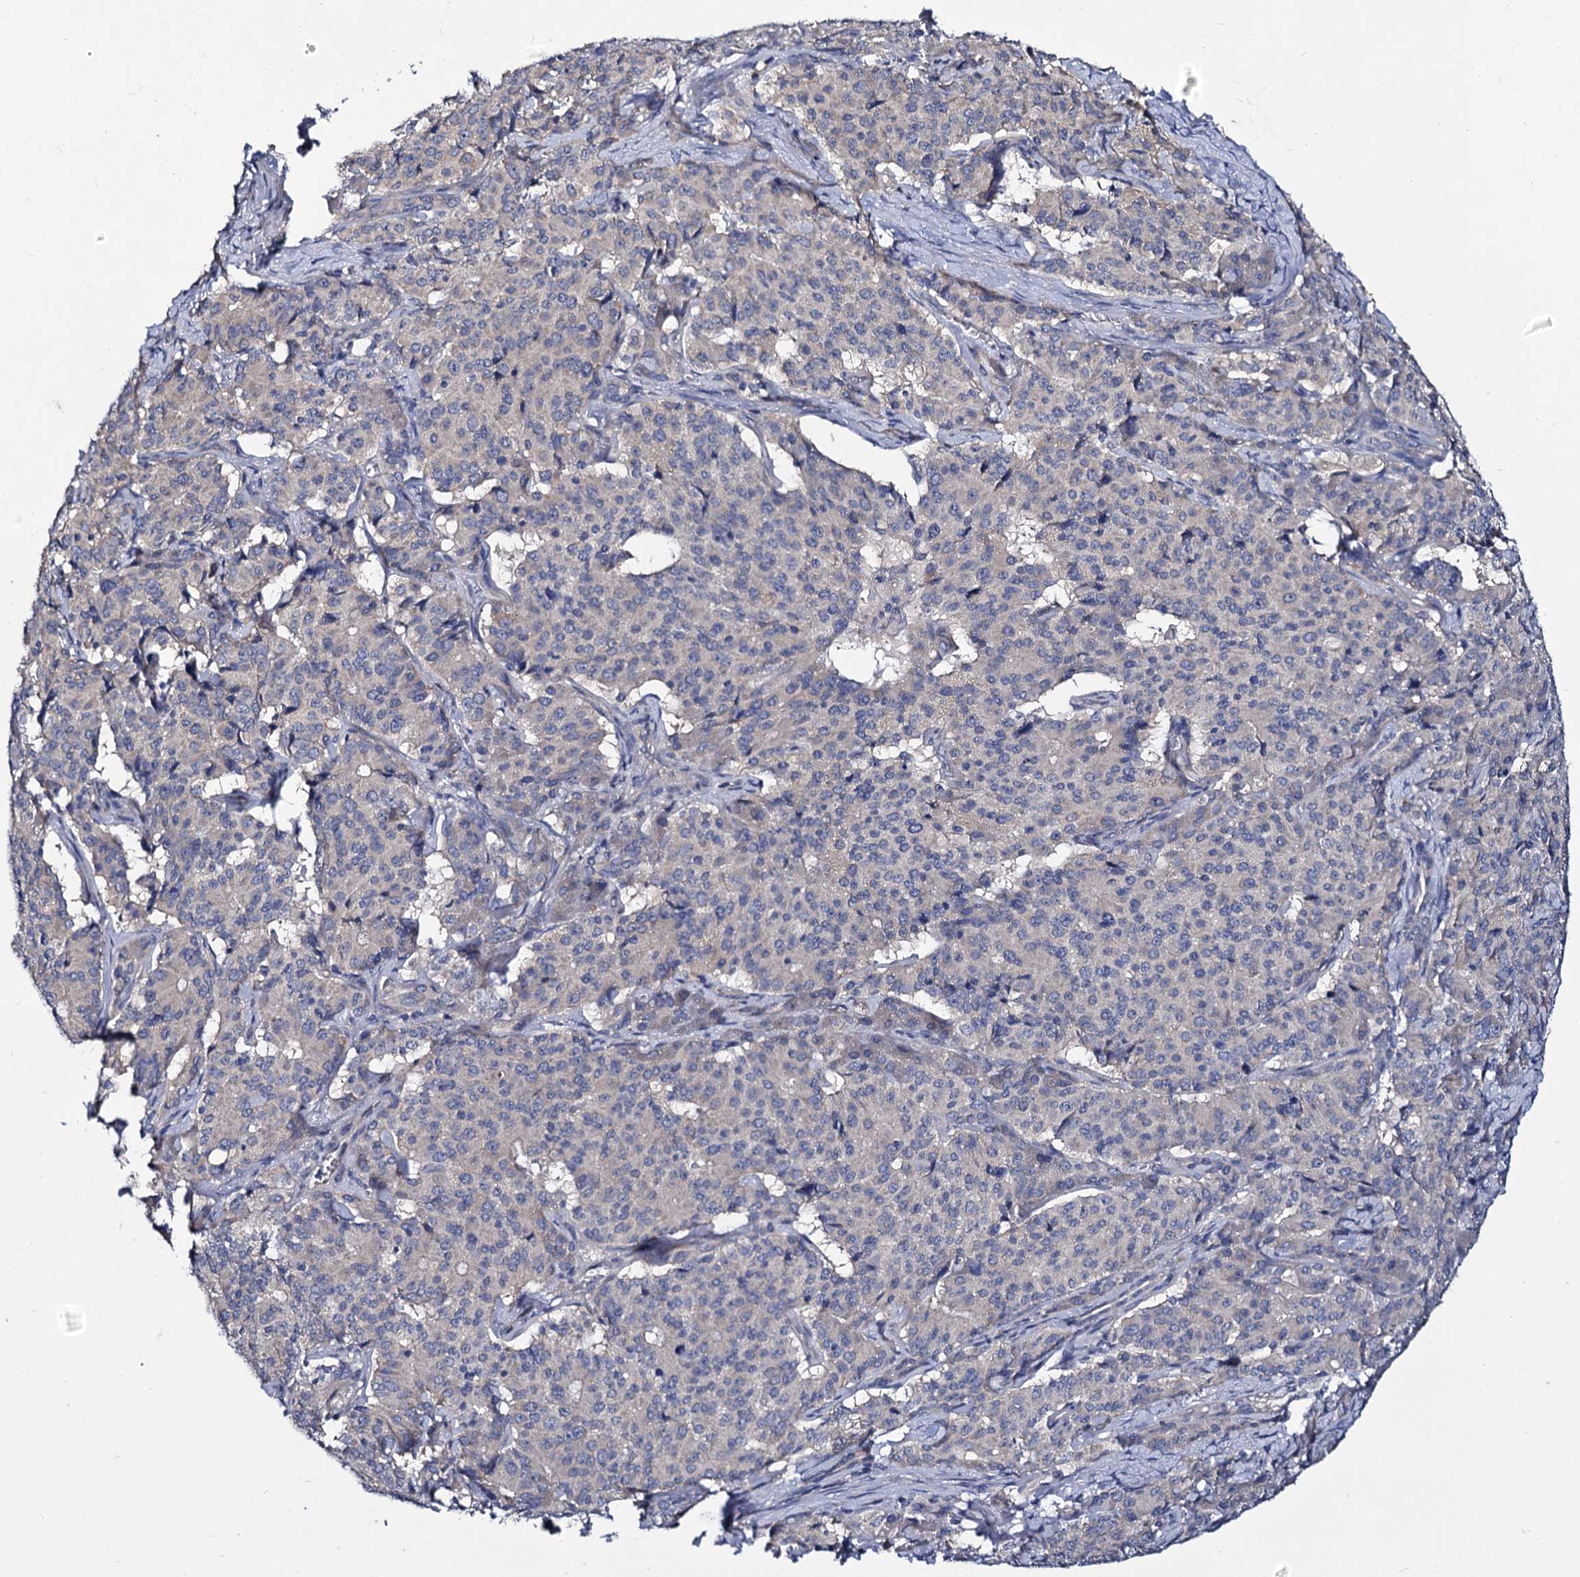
{"staining": {"intensity": "negative", "quantity": "none", "location": "none"}, "tissue": "pancreatic cancer", "cell_type": "Tumor cells", "image_type": "cancer", "snomed": [{"axis": "morphology", "description": "Adenocarcinoma, NOS"}, {"axis": "topography", "description": "Pancreas"}], "caption": "Immunohistochemistry (IHC) of pancreatic cancer shows no positivity in tumor cells. The staining was performed using DAB to visualize the protein expression in brown, while the nuclei were stained in blue with hematoxylin (Magnification: 20x).", "gene": "PANX2", "patient": {"sex": "female", "age": 74}}